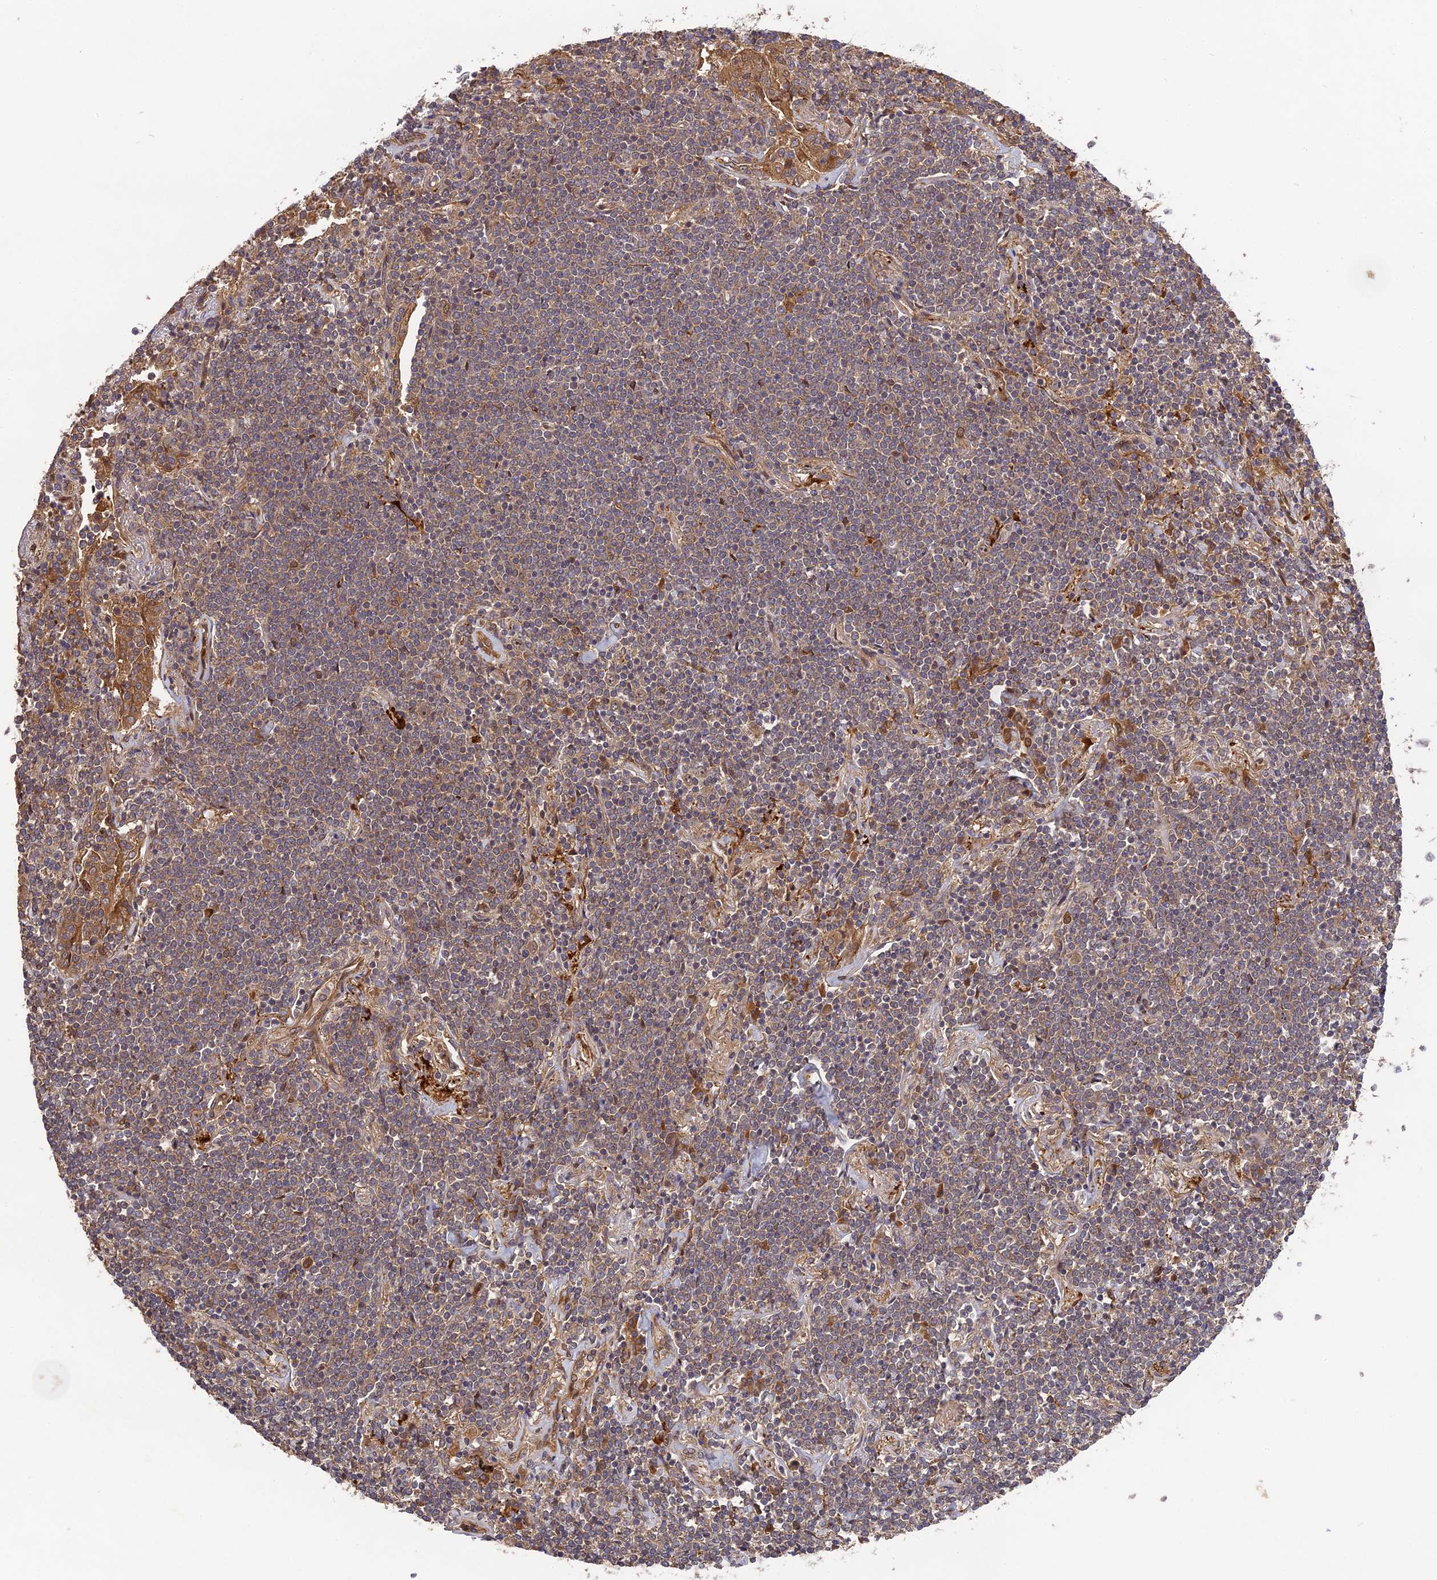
{"staining": {"intensity": "weak", "quantity": "25%-75%", "location": "cytoplasmic/membranous"}, "tissue": "lymphoma", "cell_type": "Tumor cells", "image_type": "cancer", "snomed": [{"axis": "morphology", "description": "Malignant lymphoma, non-Hodgkin's type, Low grade"}, {"axis": "topography", "description": "Lung"}], "caption": "IHC photomicrograph of neoplastic tissue: human lymphoma stained using immunohistochemistry exhibits low levels of weak protein expression localized specifically in the cytoplasmic/membranous of tumor cells, appearing as a cytoplasmic/membranous brown color.", "gene": "TMUB2", "patient": {"sex": "female", "age": 71}}